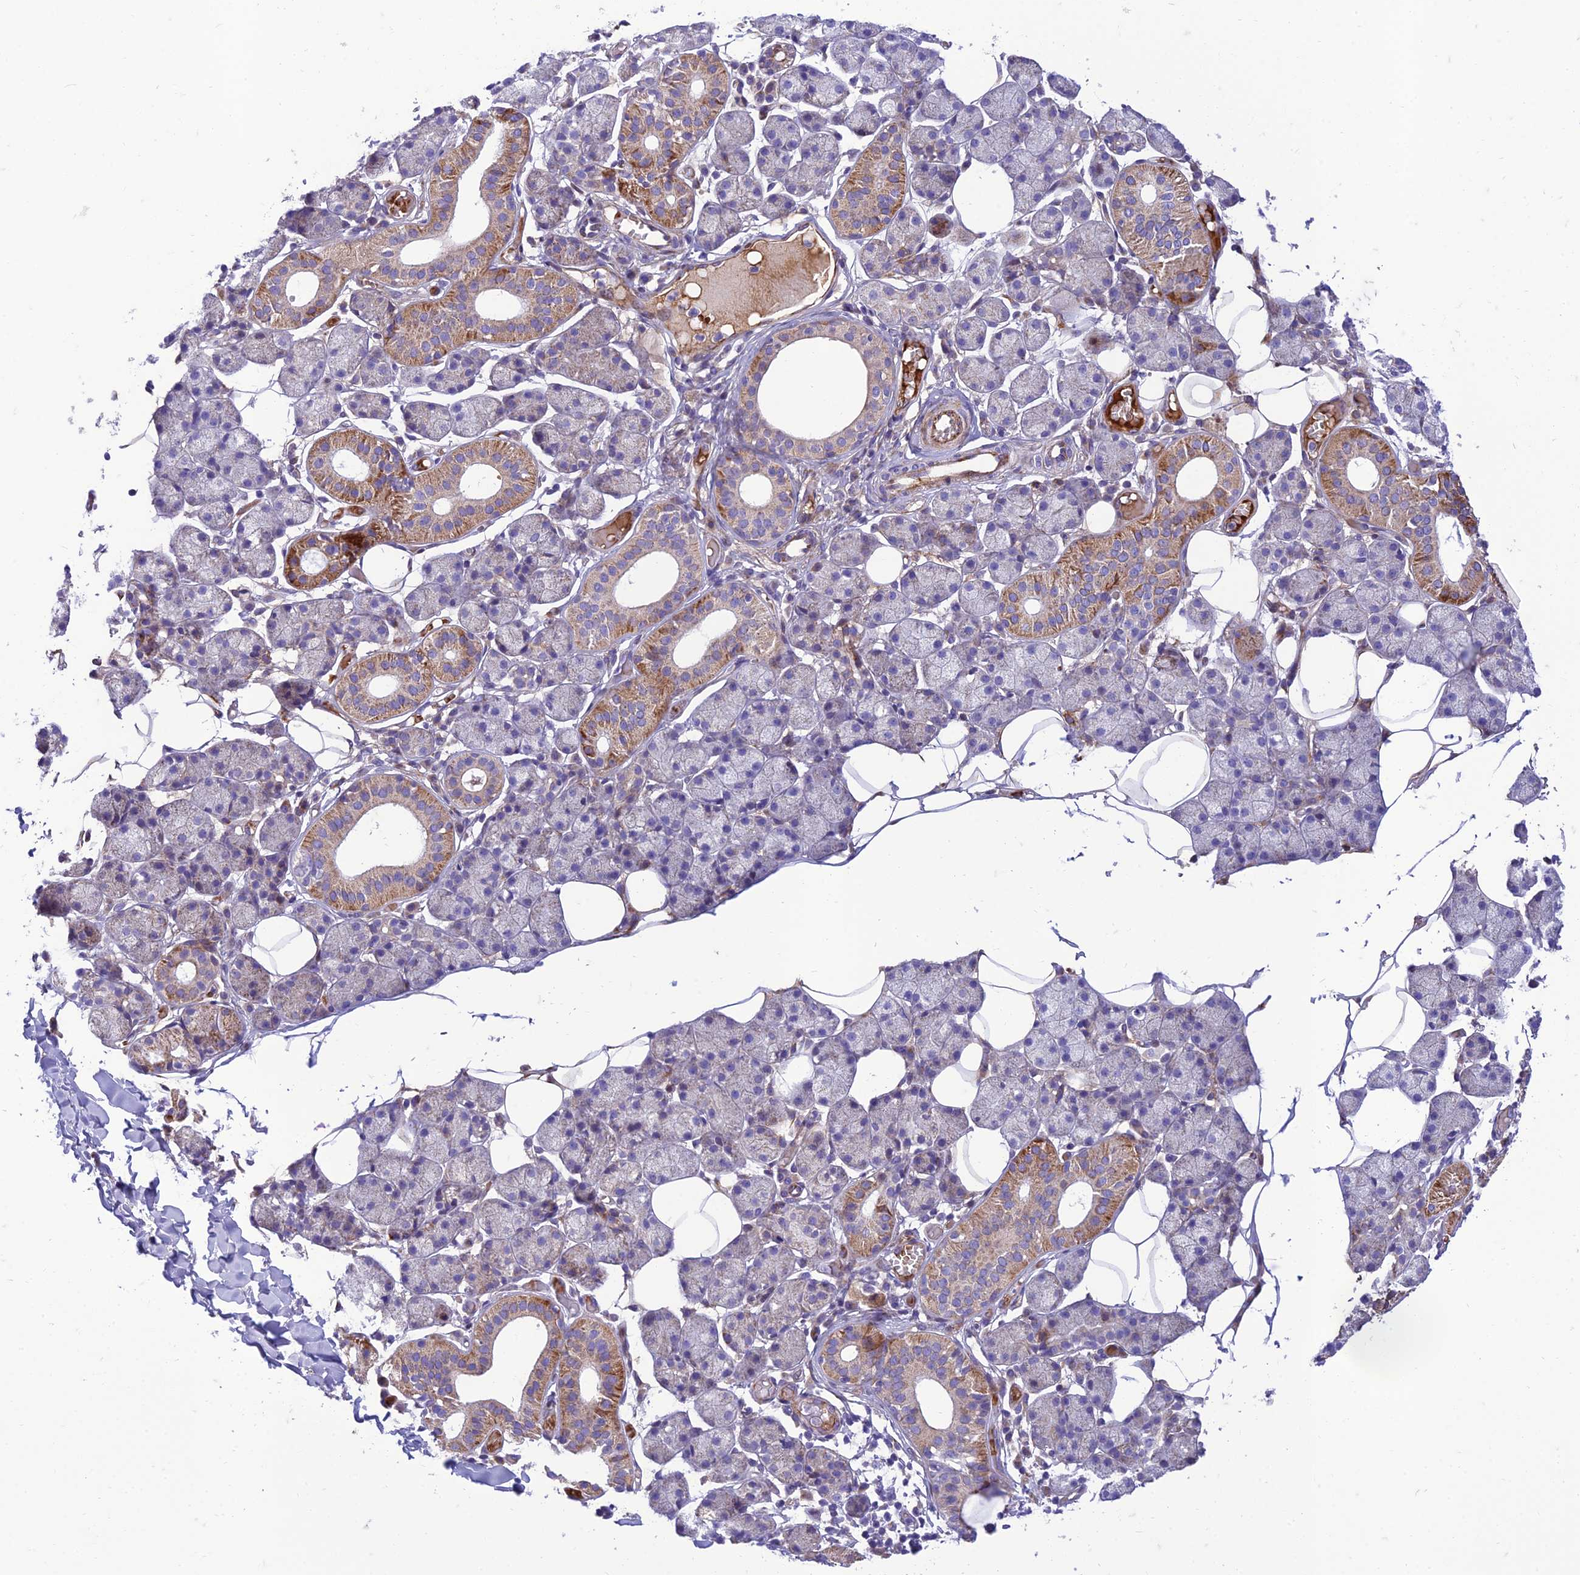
{"staining": {"intensity": "moderate", "quantity": "<25%", "location": "cytoplasmic/membranous"}, "tissue": "salivary gland", "cell_type": "Glandular cells", "image_type": "normal", "snomed": [{"axis": "morphology", "description": "Normal tissue, NOS"}, {"axis": "topography", "description": "Salivary gland"}], "caption": "Immunohistochemical staining of unremarkable salivary gland demonstrates <25% levels of moderate cytoplasmic/membranous protein staining in about <25% of glandular cells.", "gene": "SEL1L3", "patient": {"sex": "female", "age": 33}}